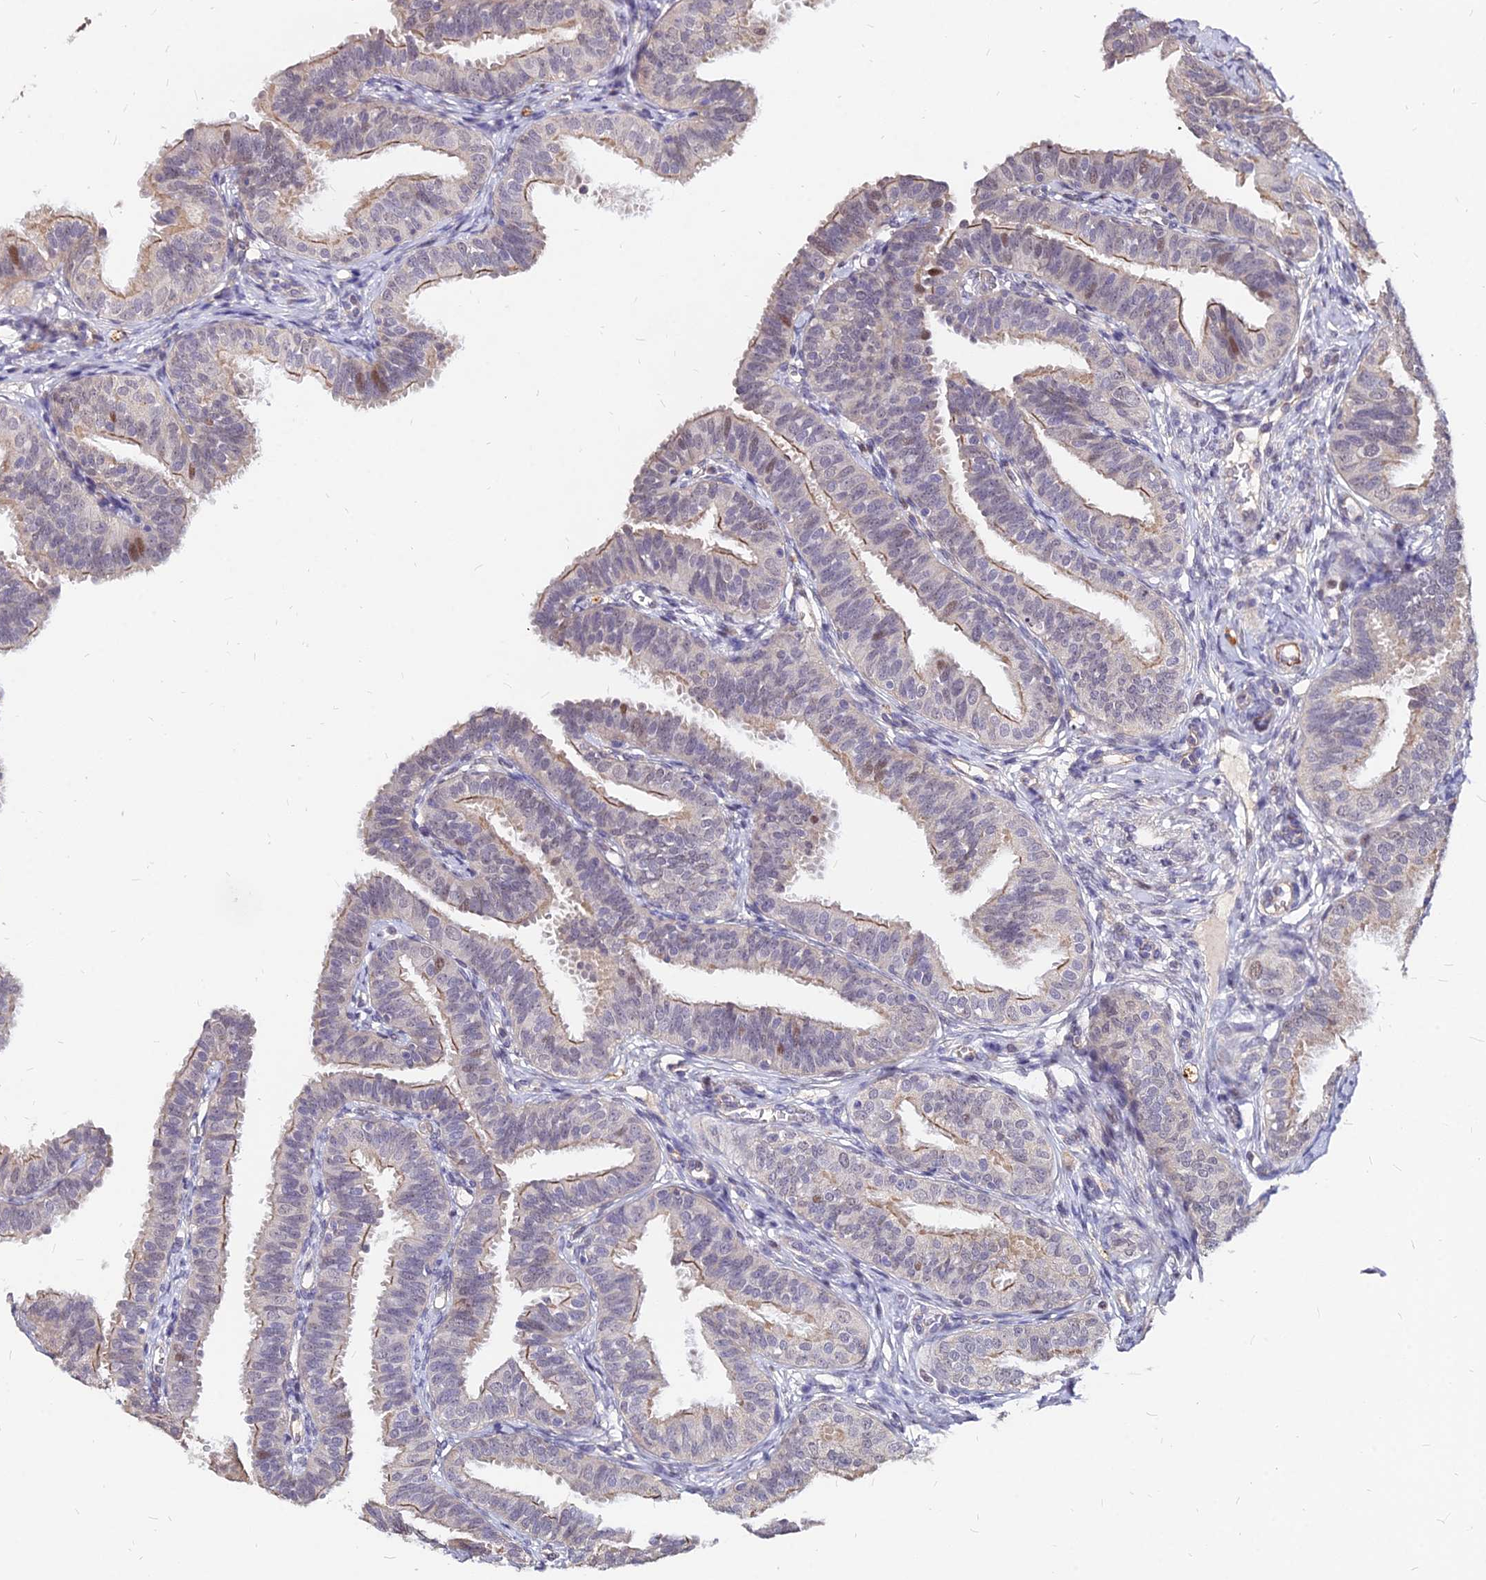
{"staining": {"intensity": "moderate", "quantity": "25%-75%", "location": "cytoplasmic/membranous,nuclear"}, "tissue": "fallopian tube", "cell_type": "Glandular cells", "image_type": "normal", "snomed": [{"axis": "morphology", "description": "Normal tissue, NOS"}, {"axis": "topography", "description": "Fallopian tube"}], "caption": "Fallopian tube stained with a brown dye exhibits moderate cytoplasmic/membranous,nuclear positive positivity in approximately 25%-75% of glandular cells.", "gene": "C11orf68", "patient": {"sex": "female", "age": 35}}